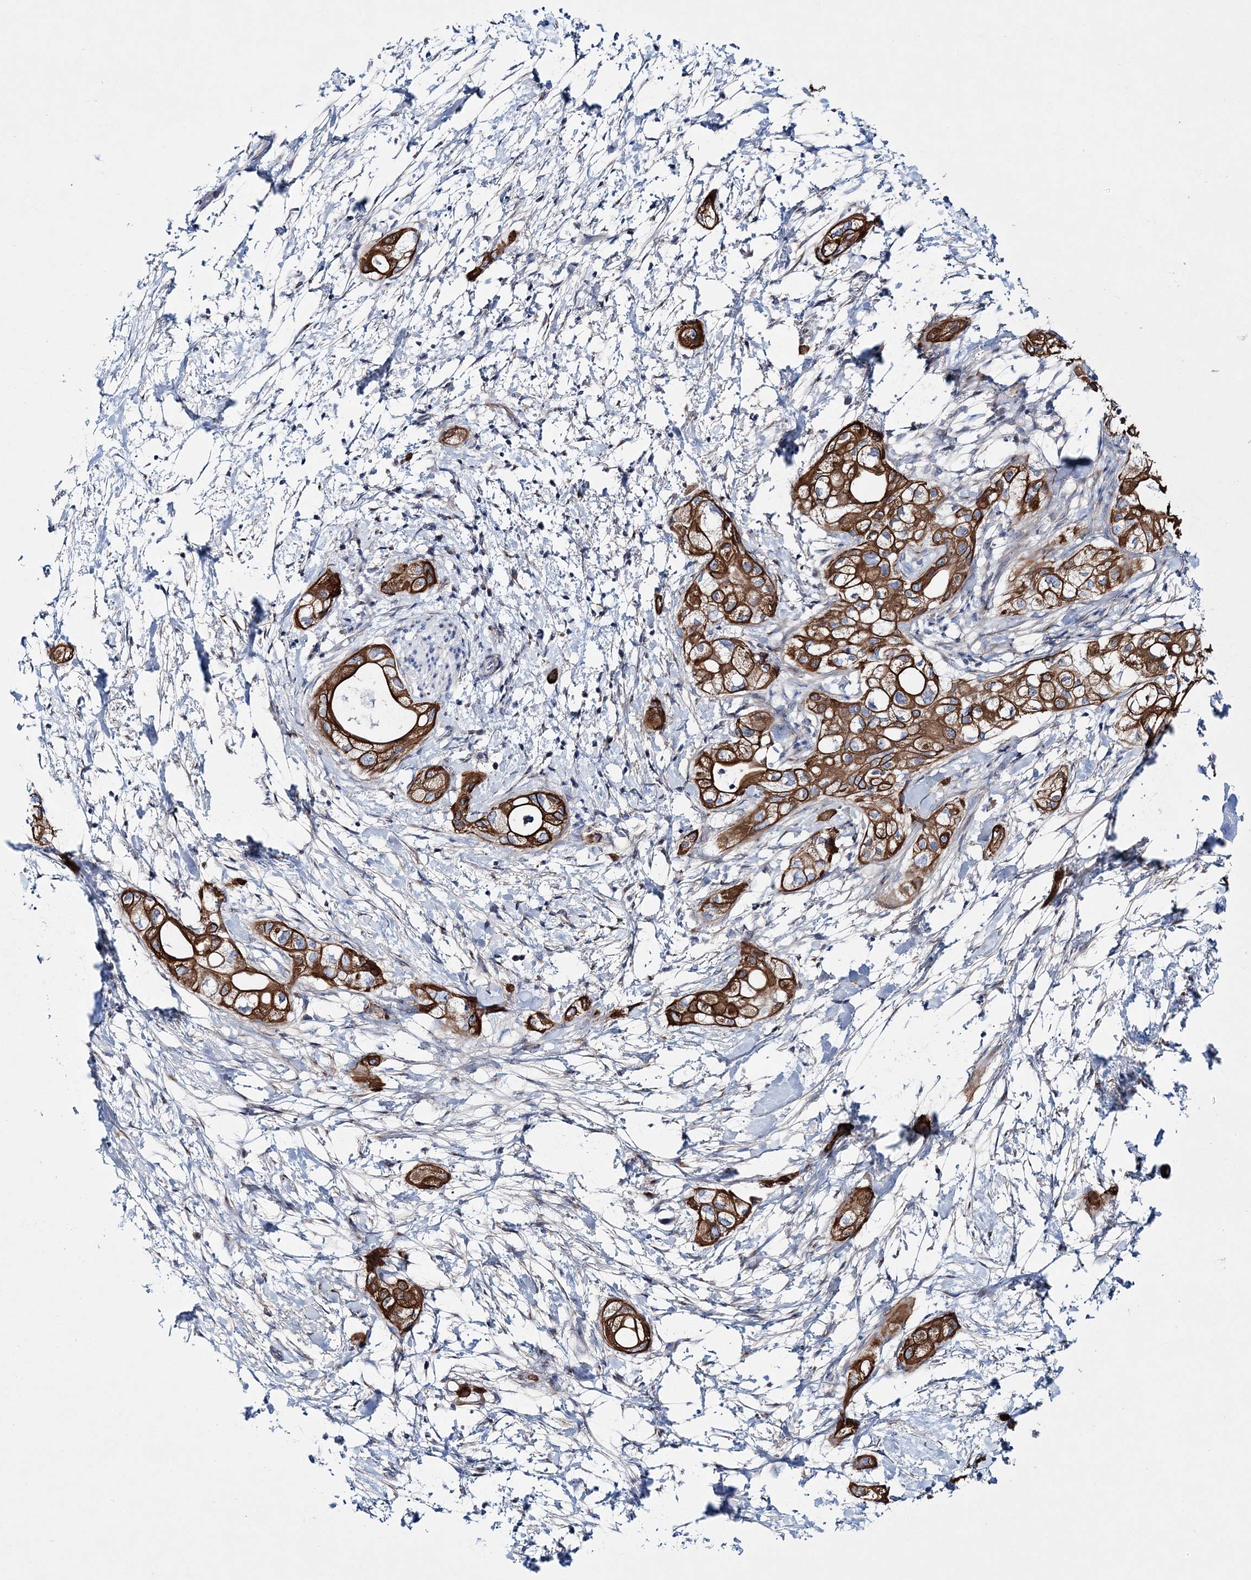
{"staining": {"intensity": "strong", "quantity": ">75%", "location": "cytoplasmic/membranous"}, "tissue": "pancreatic cancer", "cell_type": "Tumor cells", "image_type": "cancer", "snomed": [{"axis": "morphology", "description": "Adenocarcinoma, NOS"}, {"axis": "topography", "description": "Pancreas"}], "caption": "High-power microscopy captured an IHC photomicrograph of pancreatic cancer (adenocarcinoma), revealing strong cytoplasmic/membranous positivity in about >75% of tumor cells.", "gene": "ADGRL1", "patient": {"sex": "male", "age": 58}}